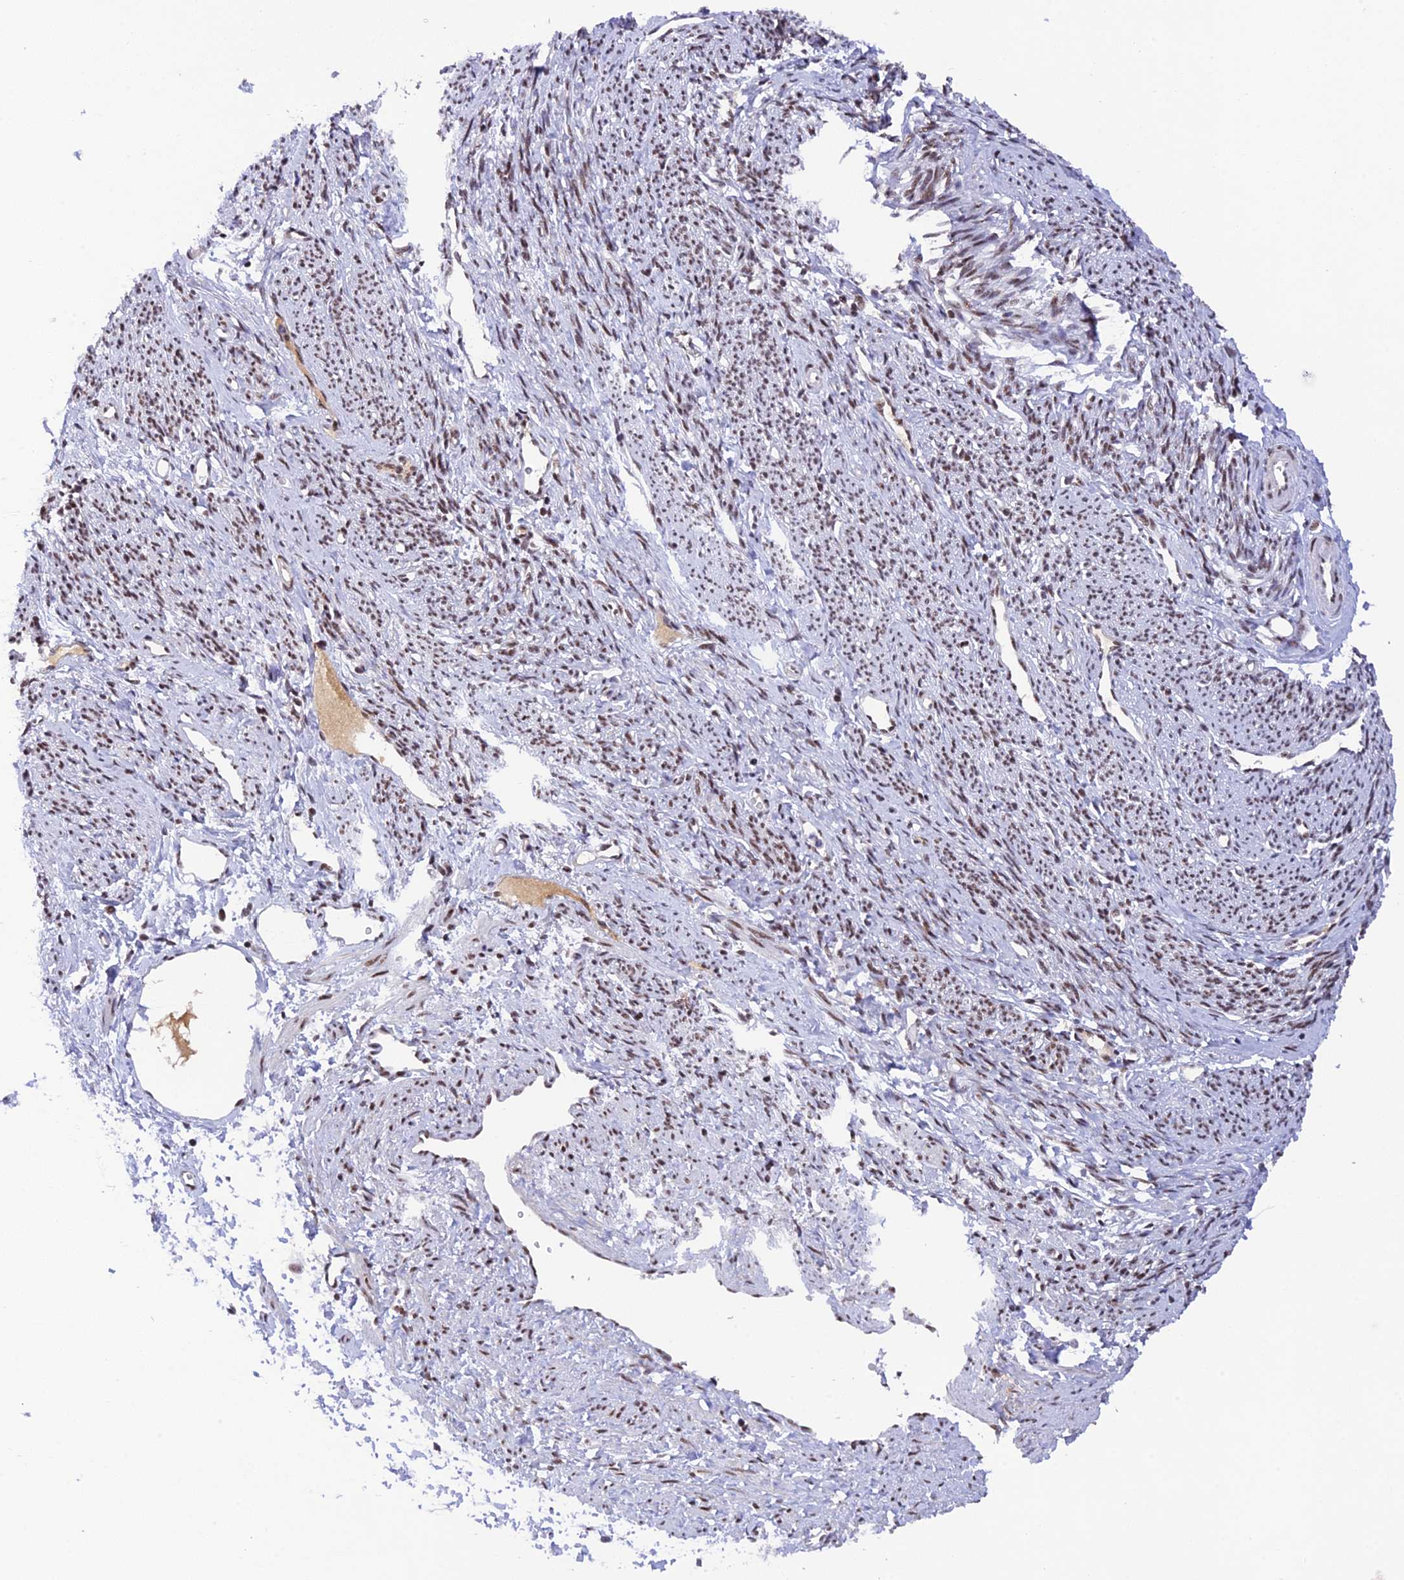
{"staining": {"intensity": "moderate", "quantity": "25%-75%", "location": "nuclear"}, "tissue": "smooth muscle", "cell_type": "Smooth muscle cells", "image_type": "normal", "snomed": [{"axis": "morphology", "description": "Normal tissue, NOS"}, {"axis": "topography", "description": "Smooth muscle"}, {"axis": "topography", "description": "Uterus"}], "caption": "Protein staining of benign smooth muscle demonstrates moderate nuclear expression in approximately 25%-75% of smooth muscle cells.", "gene": "THAP11", "patient": {"sex": "female", "age": 59}}